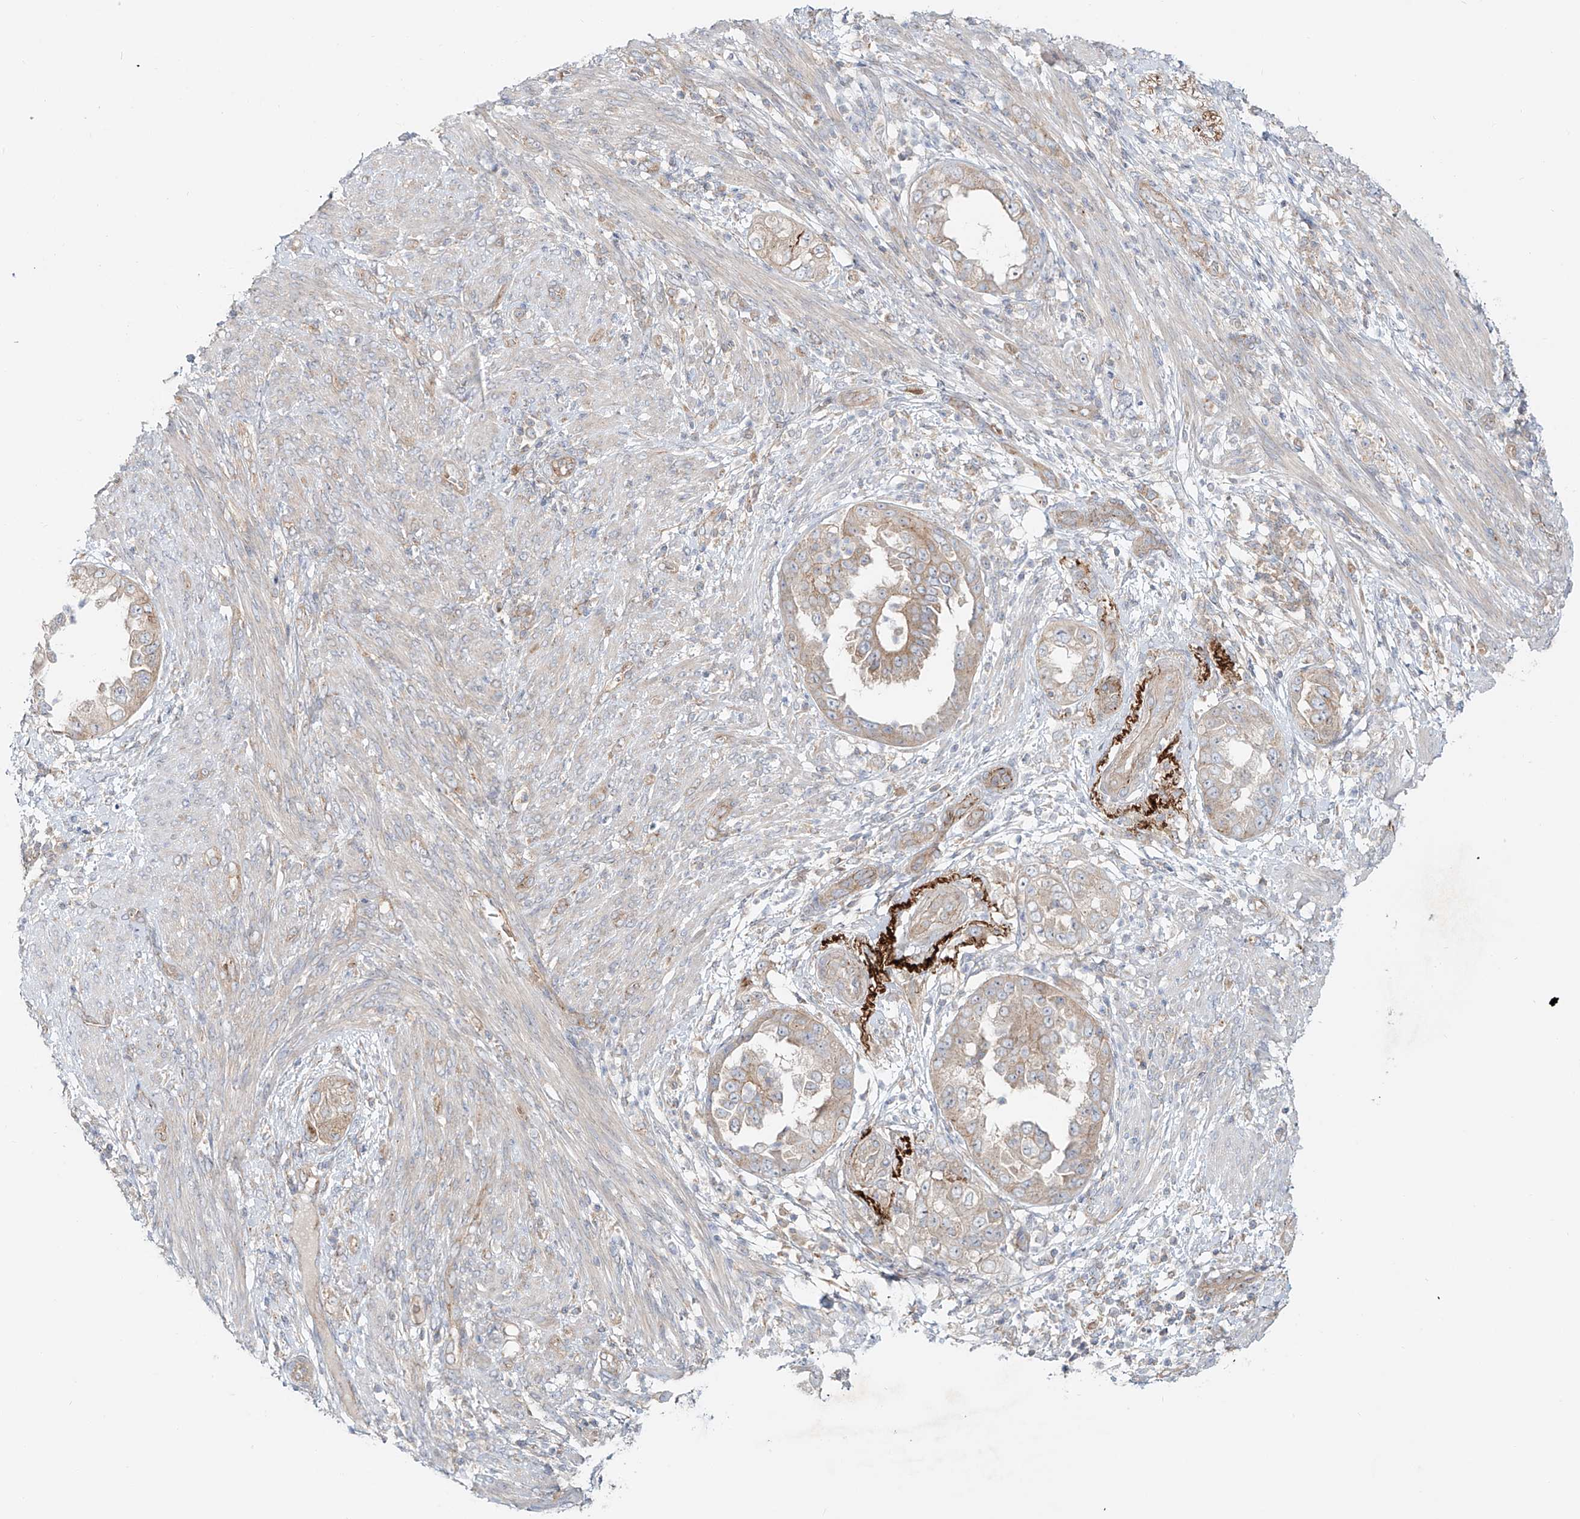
{"staining": {"intensity": "moderate", "quantity": "25%-75%", "location": "cytoplasmic/membranous"}, "tissue": "endometrial cancer", "cell_type": "Tumor cells", "image_type": "cancer", "snomed": [{"axis": "morphology", "description": "Adenocarcinoma, NOS"}, {"axis": "topography", "description": "Endometrium"}], "caption": "Protein analysis of endometrial cancer (adenocarcinoma) tissue demonstrates moderate cytoplasmic/membranous positivity in approximately 25%-75% of tumor cells.", "gene": "TJAP1", "patient": {"sex": "female", "age": 85}}